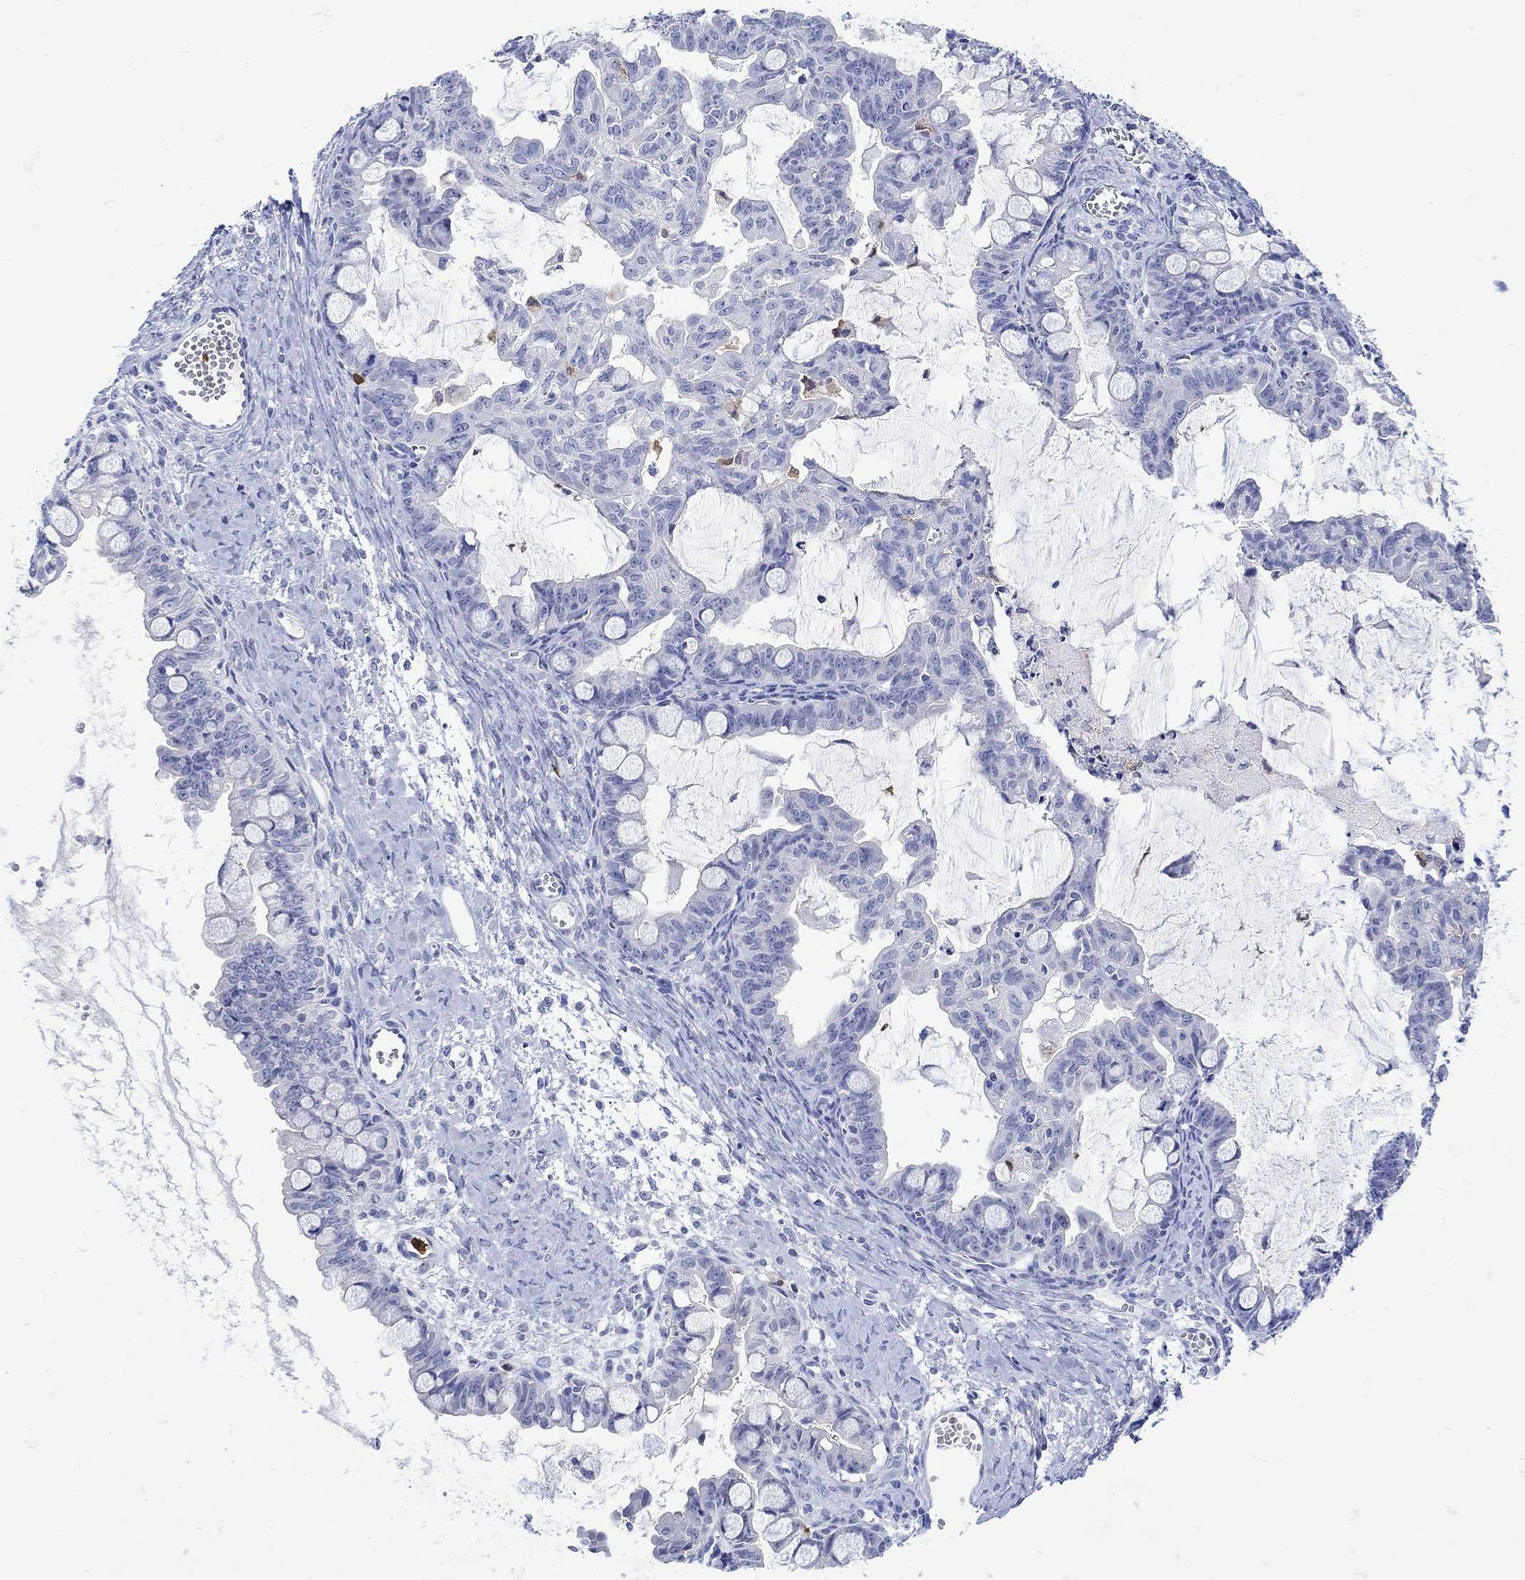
{"staining": {"intensity": "negative", "quantity": "none", "location": "none"}, "tissue": "ovarian cancer", "cell_type": "Tumor cells", "image_type": "cancer", "snomed": [{"axis": "morphology", "description": "Cystadenocarcinoma, mucinous, NOS"}, {"axis": "topography", "description": "Ovary"}], "caption": "Ovarian mucinous cystadenocarcinoma was stained to show a protein in brown. There is no significant staining in tumor cells.", "gene": "LINGO3", "patient": {"sex": "female", "age": 63}}